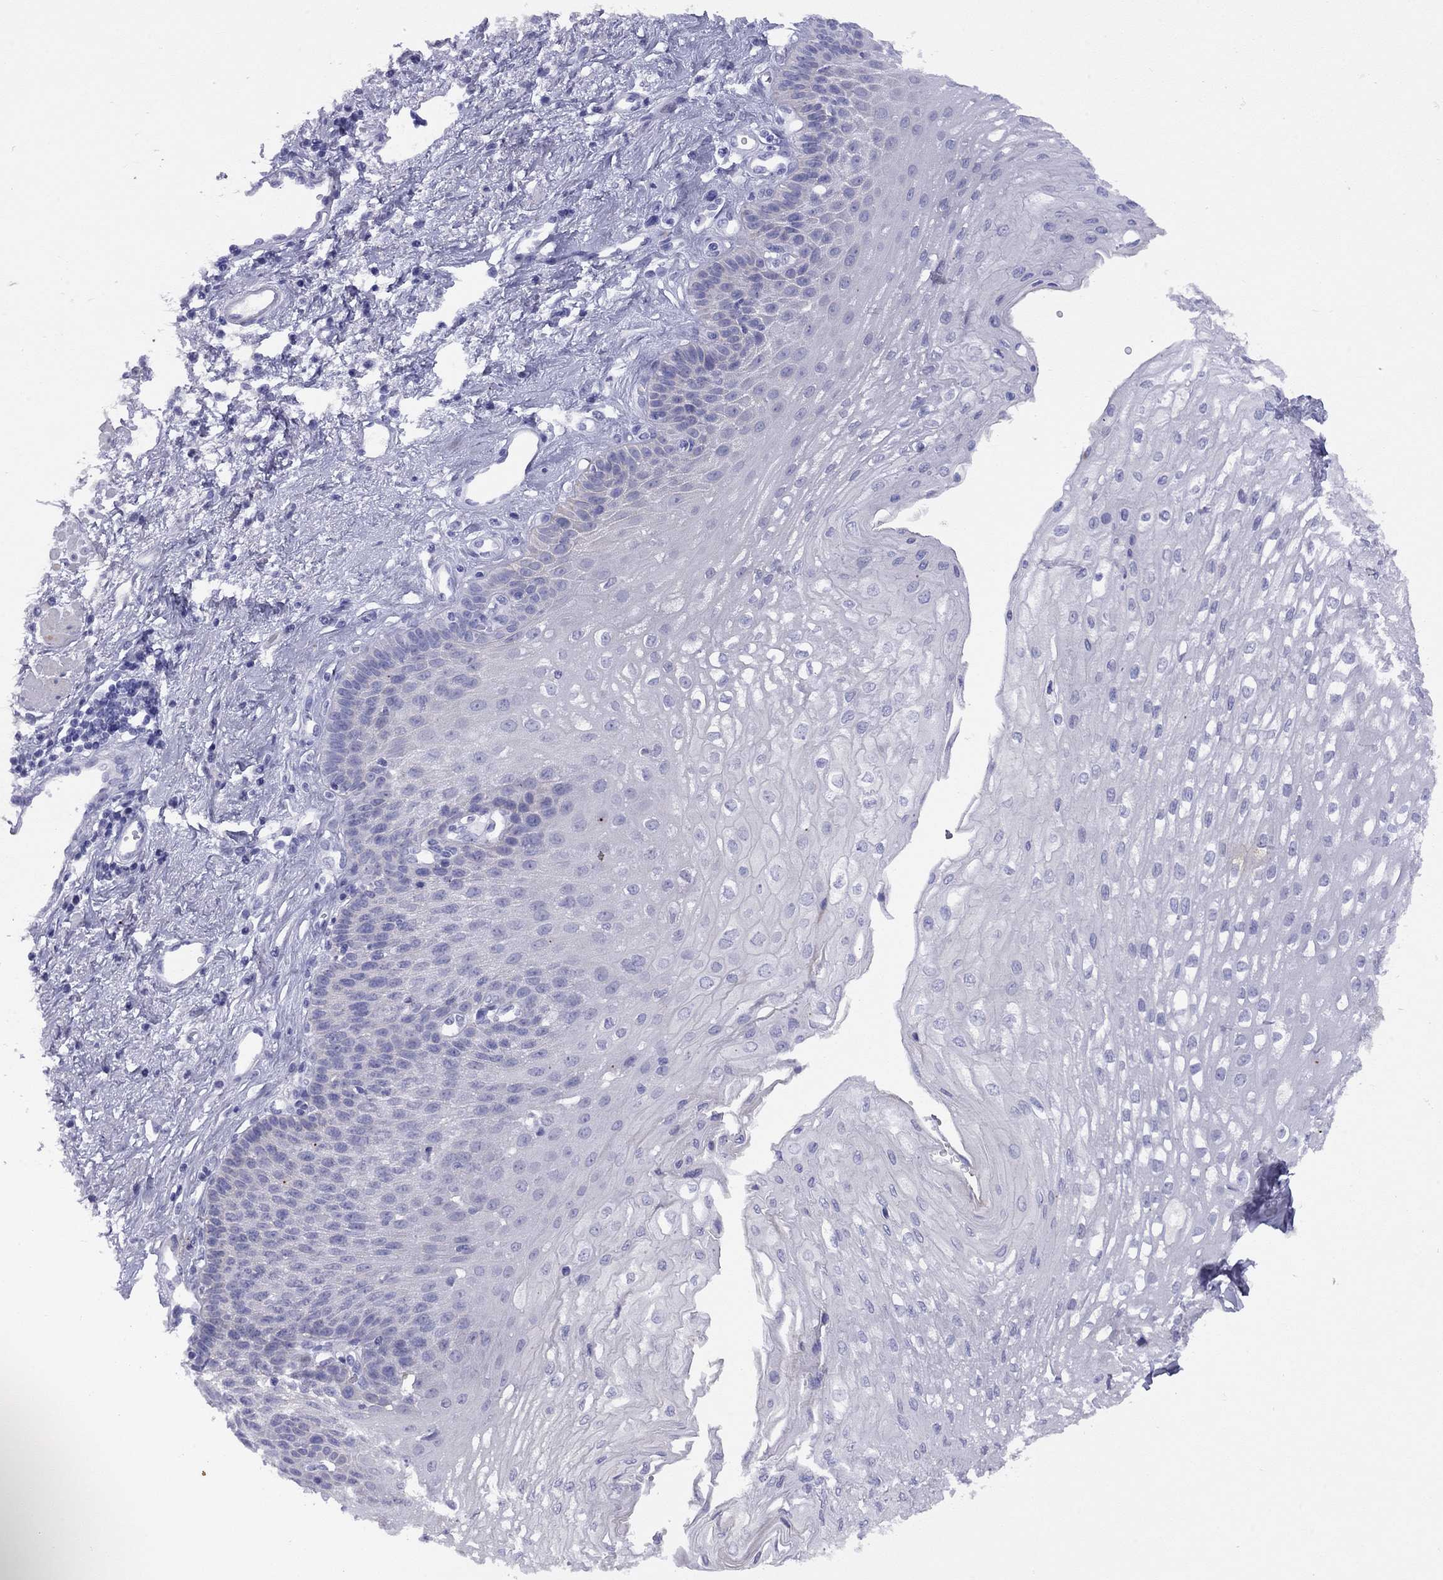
{"staining": {"intensity": "negative", "quantity": "none", "location": "none"}, "tissue": "esophagus", "cell_type": "Squamous epithelial cells", "image_type": "normal", "snomed": [{"axis": "morphology", "description": "Normal tissue, NOS"}, {"axis": "topography", "description": "Esophagus"}], "caption": "Esophagus was stained to show a protein in brown. There is no significant staining in squamous epithelial cells. Brightfield microscopy of immunohistochemistry (IHC) stained with DAB (3,3'-diaminobenzidine) (brown) and hematoxylin (blue), captured at high magnification.", "gene": "GRIA2", "patient": {"sex": "female", "age": 62}}